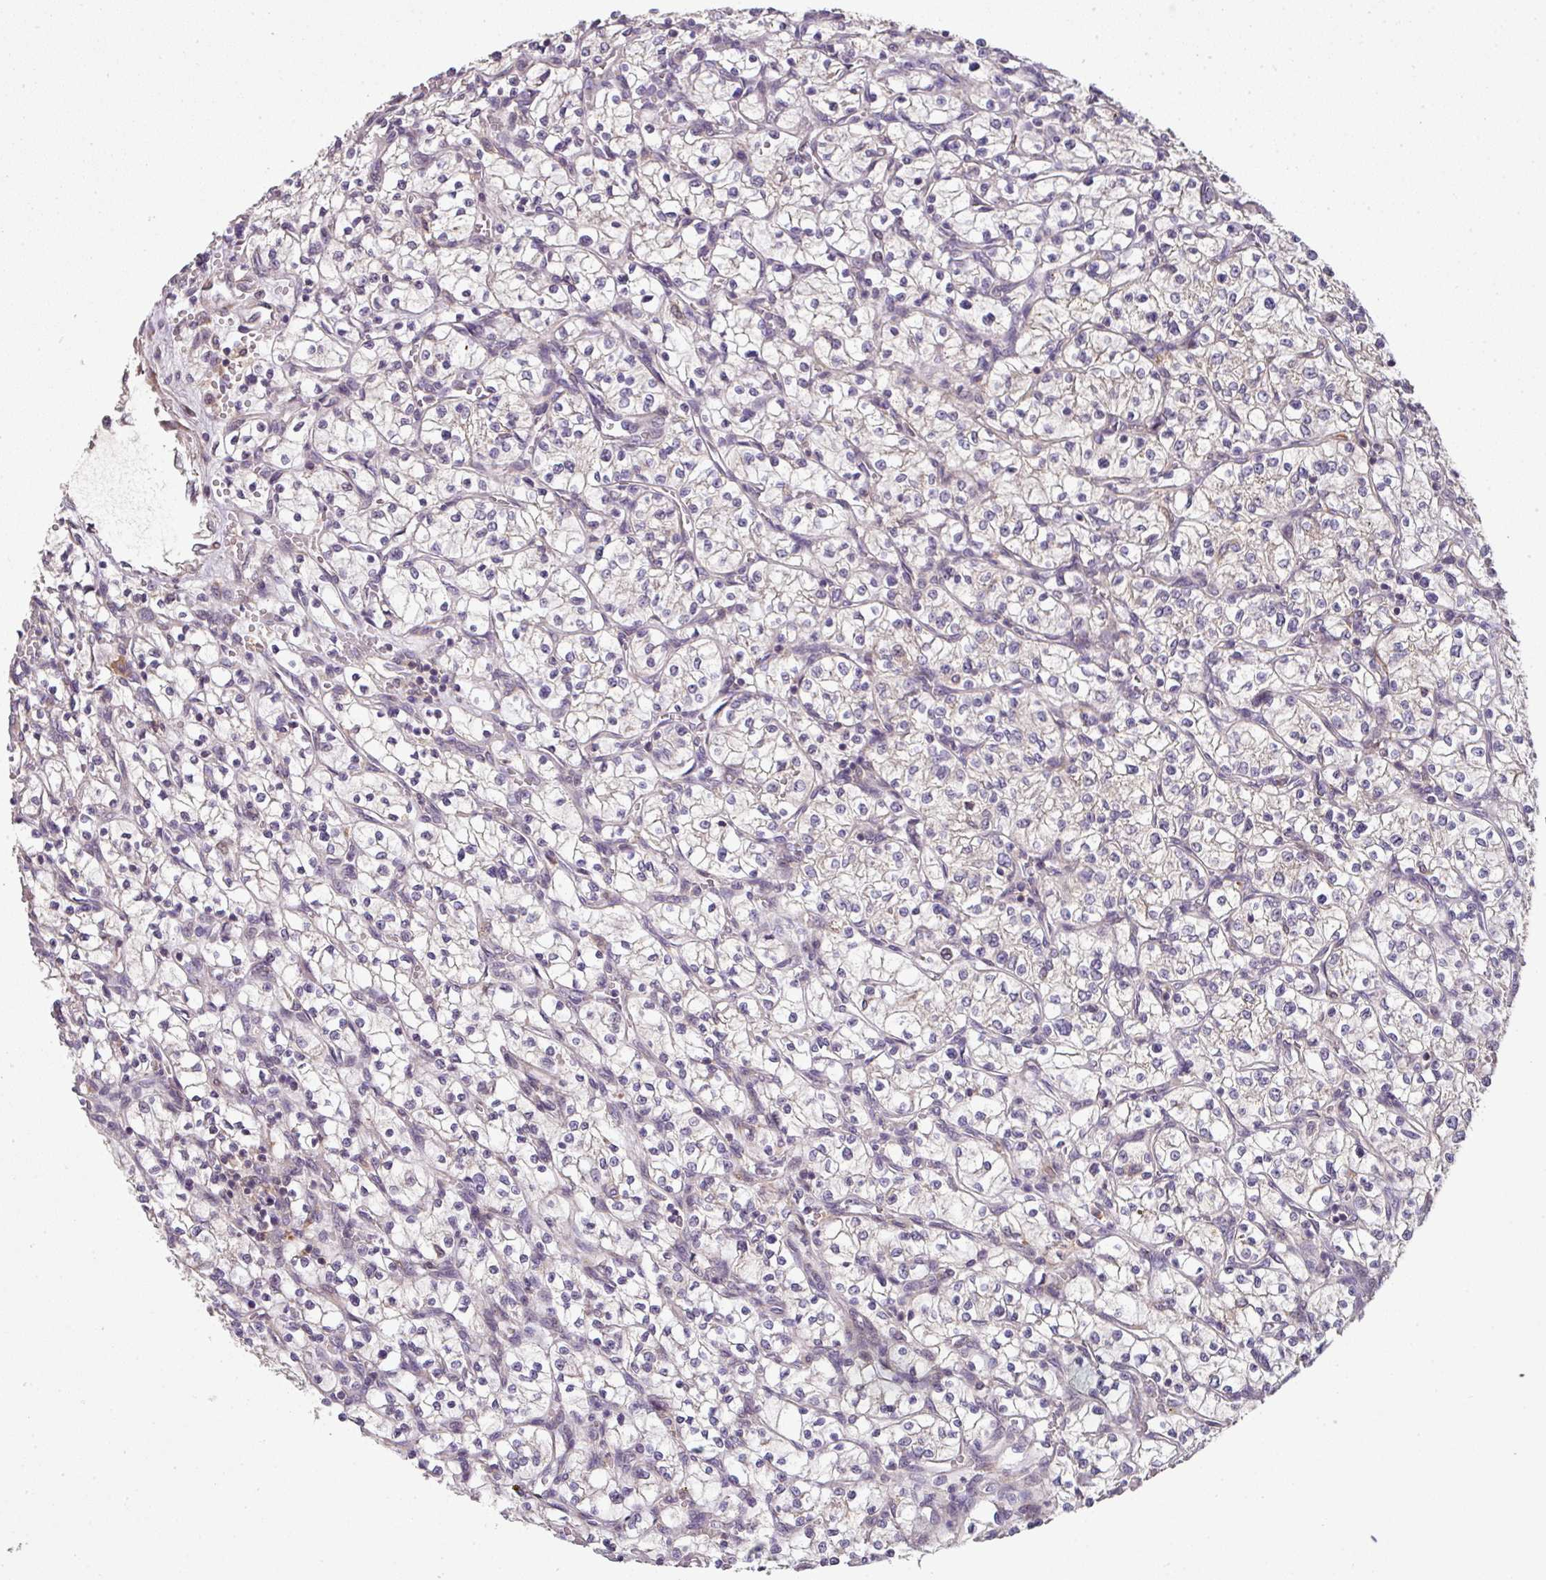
{"staining": {"intensity": "negative", "quantity": "none", "location": "none"}, "tissue": "renal cancer", "cell_type": "Tumor cells", "image_type": "cancer", "snomed": [{"axis": "morphology", "description": "Adenocarcinoma, NOS"}, {"axis": "topography", "description": "Kidney"}], "caption": "The image demonstrates no significant expression in tumor cells of adenocarcinoma (renal). (Stains: DAB immunohistochemistry (IHC) with hematoxylin counter stain, Microscopy: brightfield microscopy at high magnification).", "gene": "SPCS3", "patient": {"sex": "female", "age": 64}}